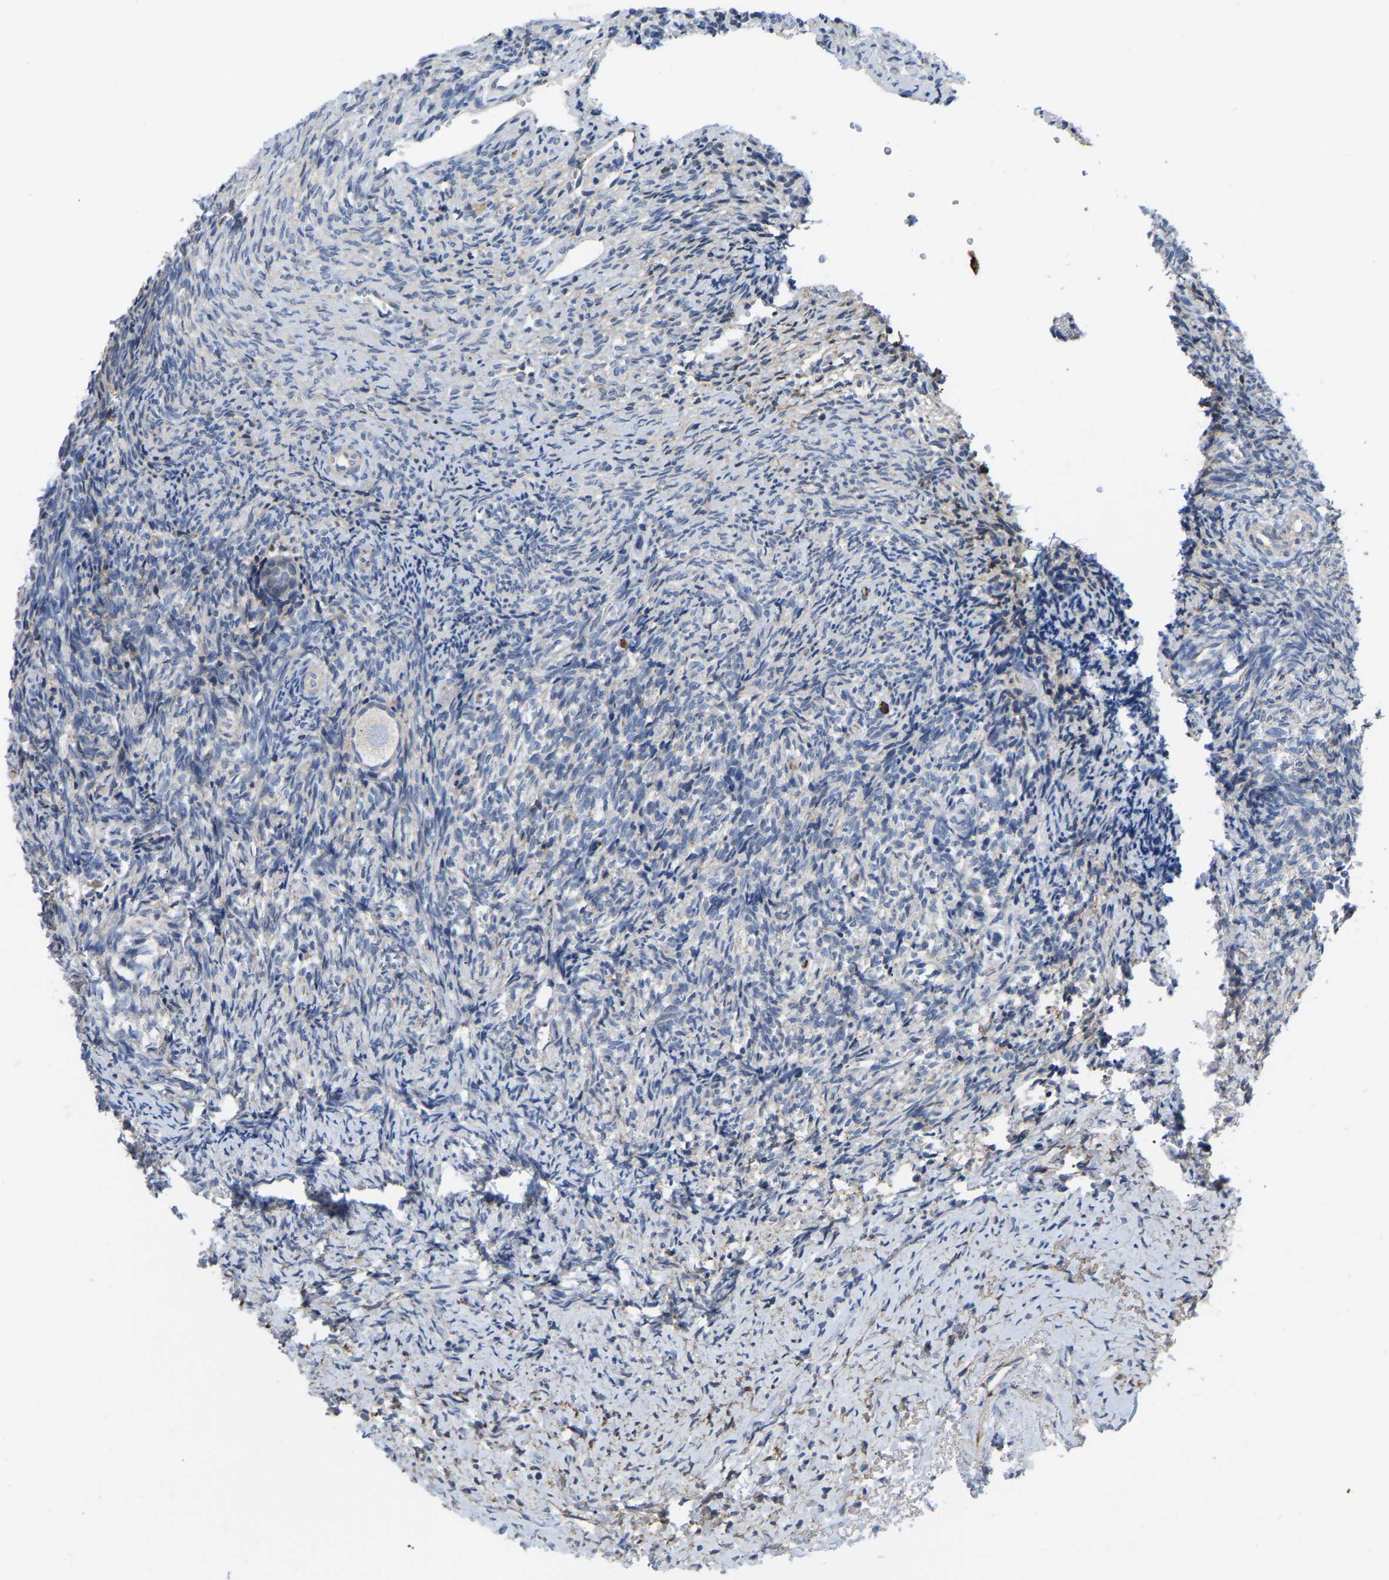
{"staining": {"intensity": "negative", "quantity": "none", "location": "none"}, "tissue": "ovary", "cell_type": "Follicle cells", "image_type": "normal", "snomed": [{"axis": "morphology", "description": "Normal tissue, NOS"}, {"axis": "topography", "description": "Ovary"}], "caption": "Follicle cells show no significant expression in unremarkable ovary. (DAB (3,3'-diaminobenzidine) immunohistochemistry (IHC) visualized using brightfield microscopy, high magnification).", "gene": "ZNF449", "patient": {"sex": "female", "age": 41}}